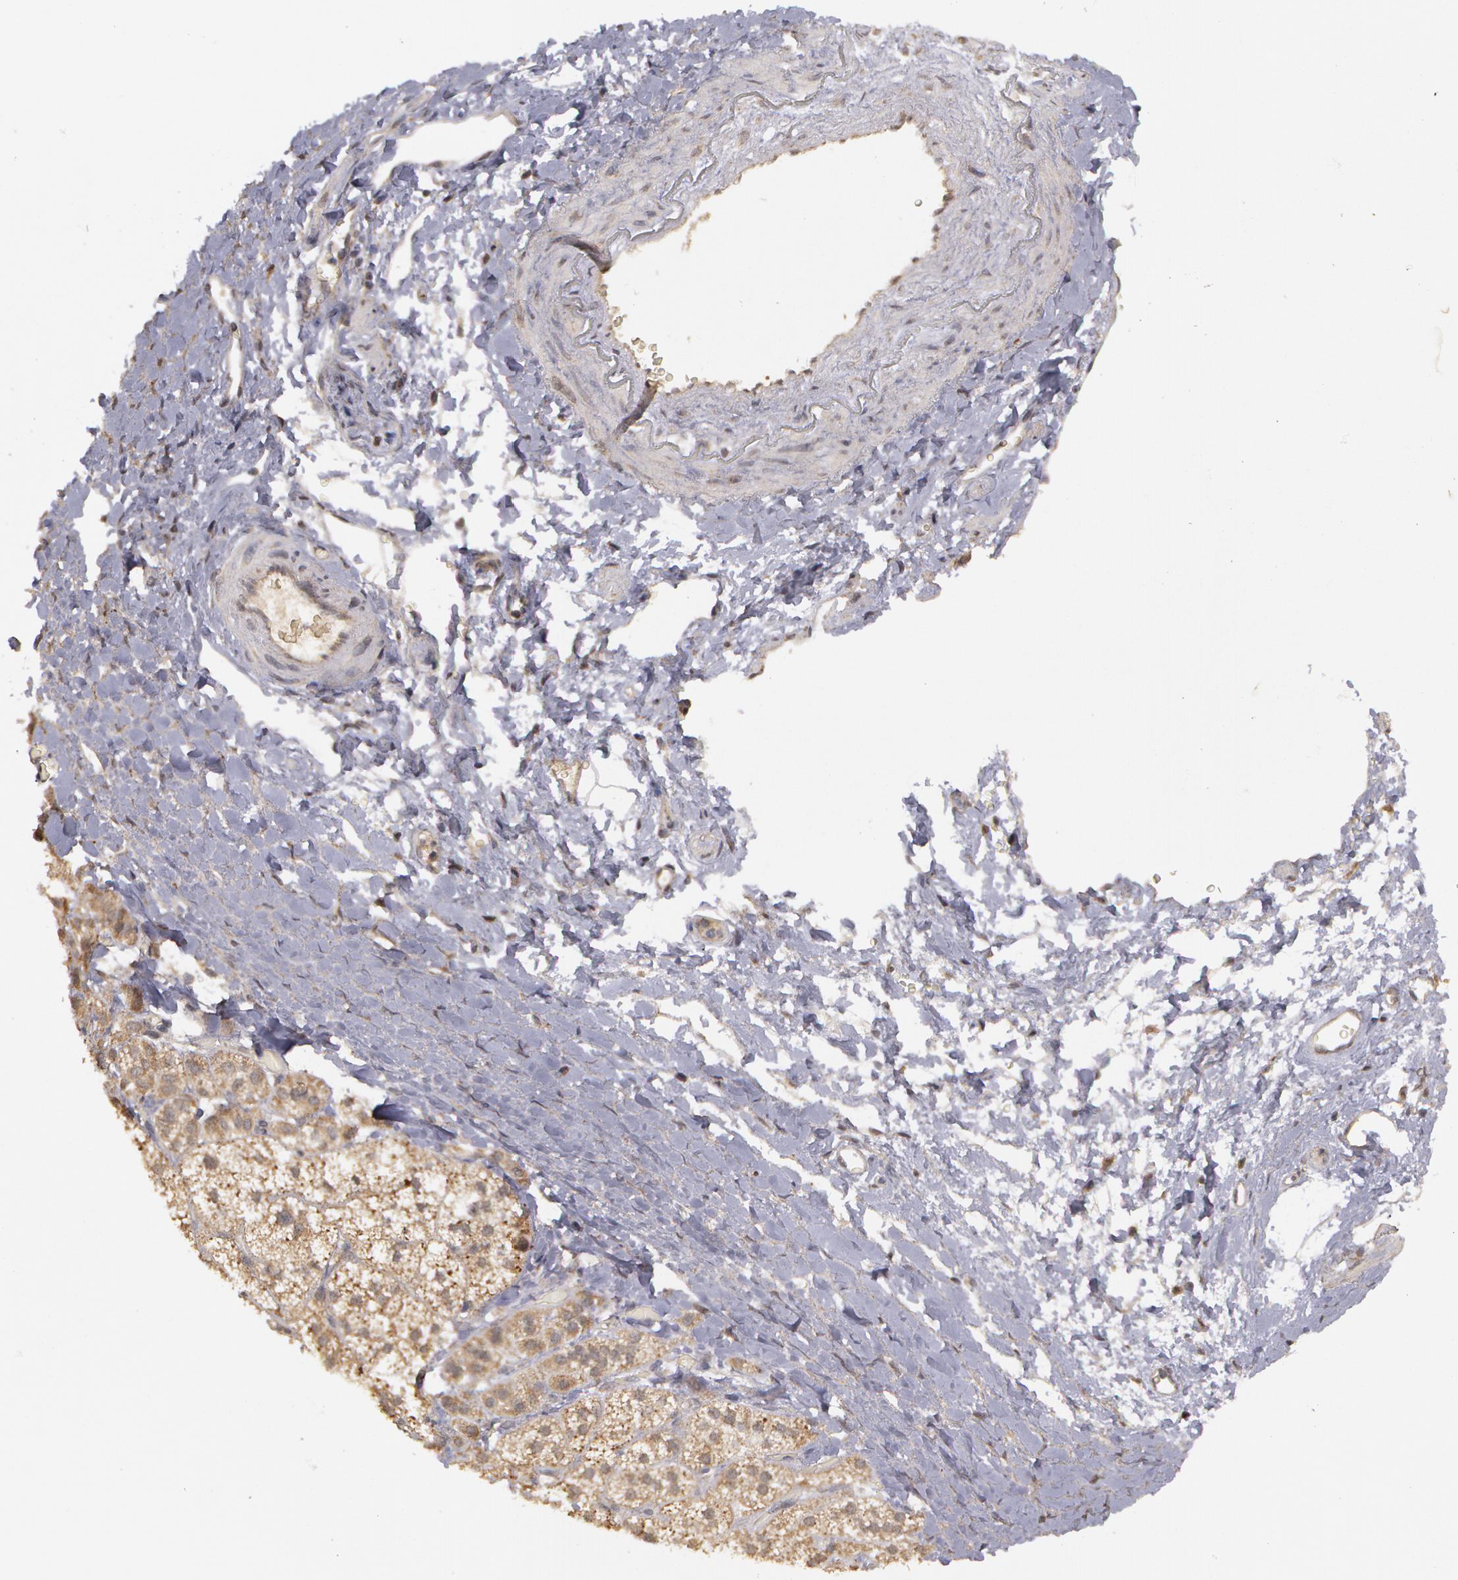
{"staining": {"intensity": "strong", "quantity": ">75%", "location": "cytoplasmic/membranous"}, "tissue": "adrenal gland", "cell_type": "Glandular cells", "image_type": "normal", "snomed": [{"axis": "morphology", "description": "Normal tissue, NOS"}, {"axis": "topography", "description": "Adrenal gland"}], "caption": "Immunohistochemical staining of normal adrenal gland exhibits high levels of strong cytoplasmic/membranous positivity in about >75% of glandular cells. (DAB (3,3'-diaminobenzidine) IHC with brightfield microscopy, high magnification).", "gene": "GLIS1", "patient": {"sex": "female", "age": 60}}